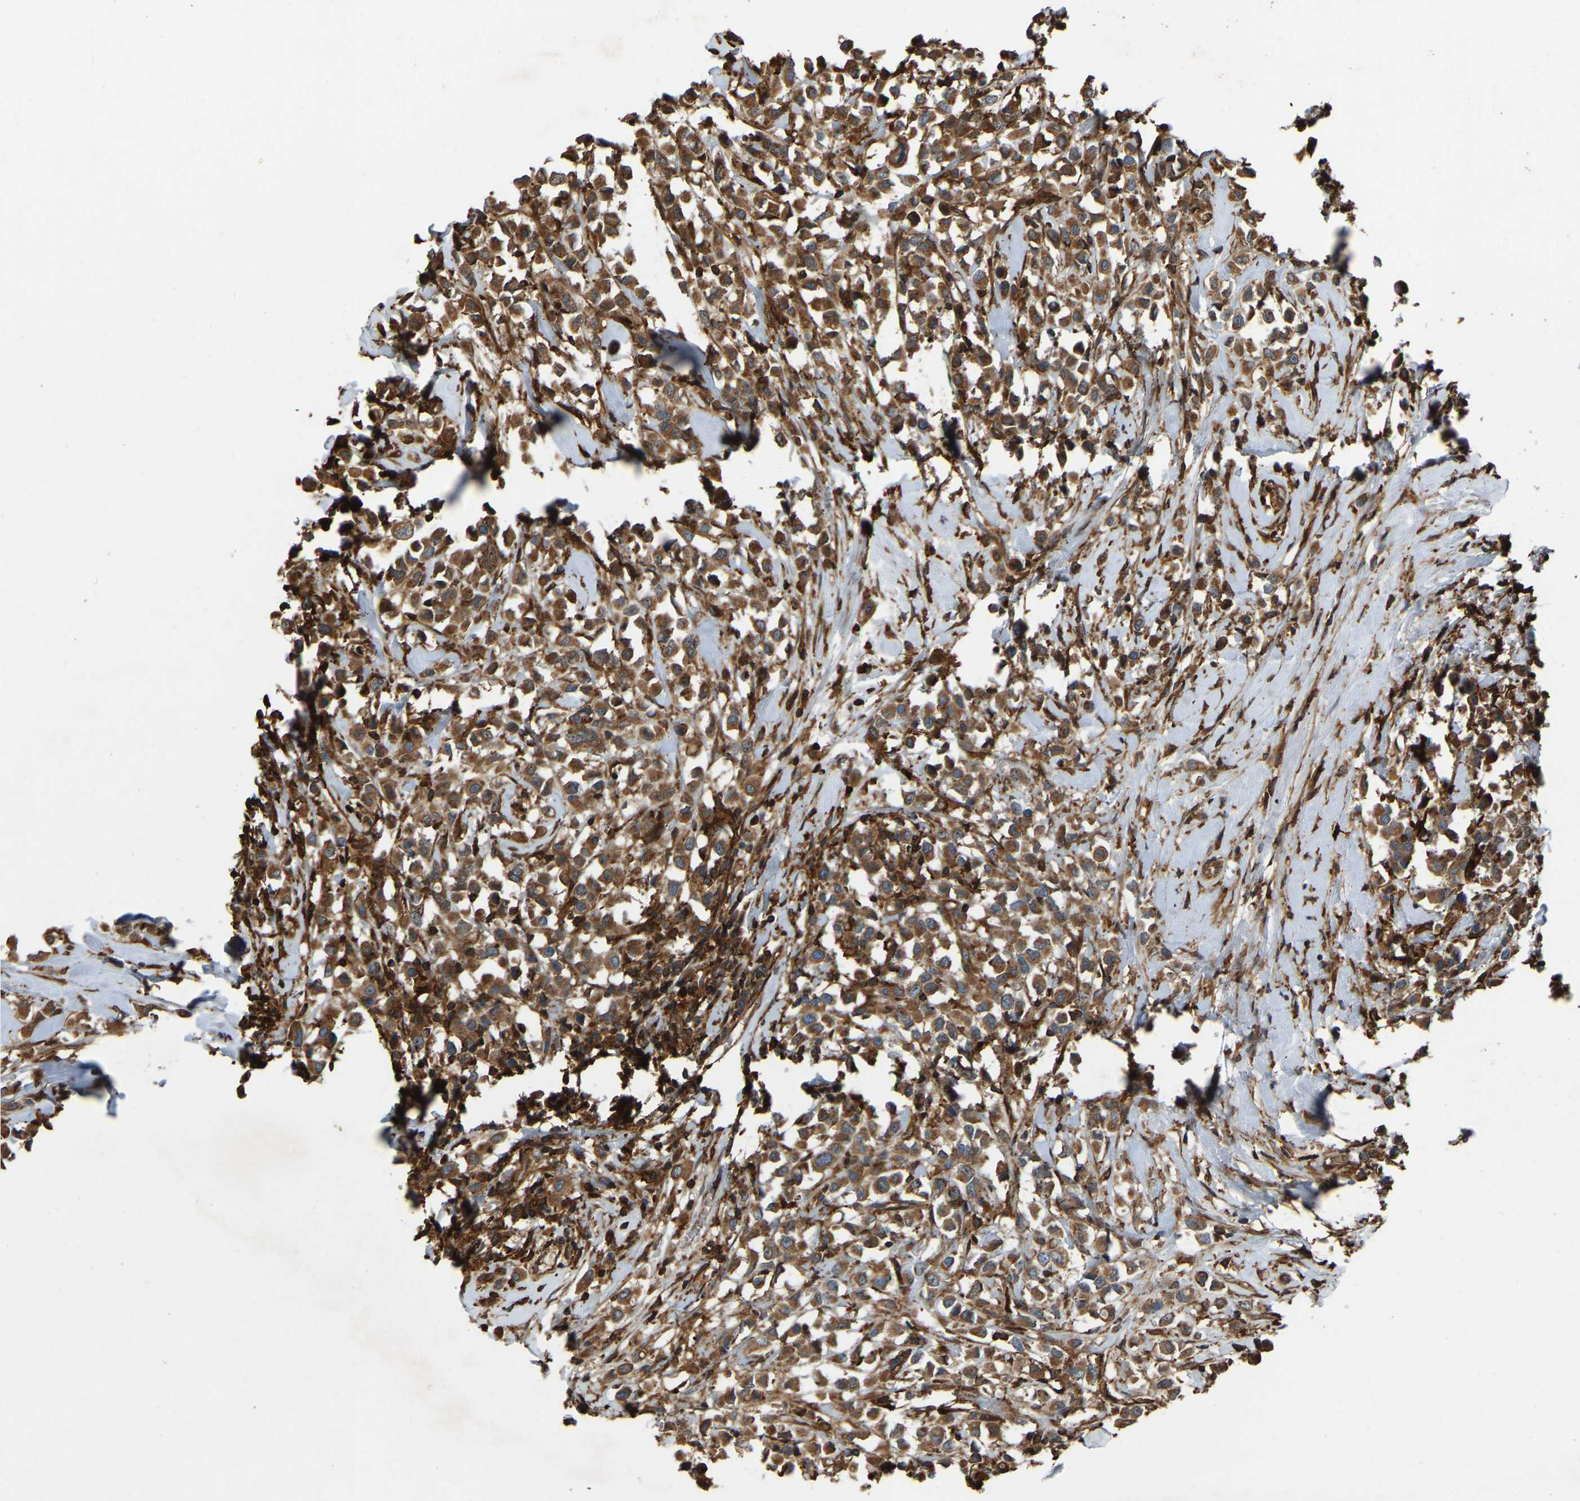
{"staining": {"intensity": "moderate", "quantity": ">75%", "location": "cytoplasmic/membranous"}, "tissue": "breast cancer", "cell_type": "Tumor cells", "image_type": "cancer", "snomed": [{"axis": "morphology", "description": "Duct carcinoma"}, {"axis": "topography", "description": "Breast"}], "caption": "Protein staining of breast cancer tissue exhibits moderate cytoplasmic/membranous positivity in approximately >75% of tumor cells.", "gene": "SAMD9L", "patient": {"sex": "female", "age": 61}}